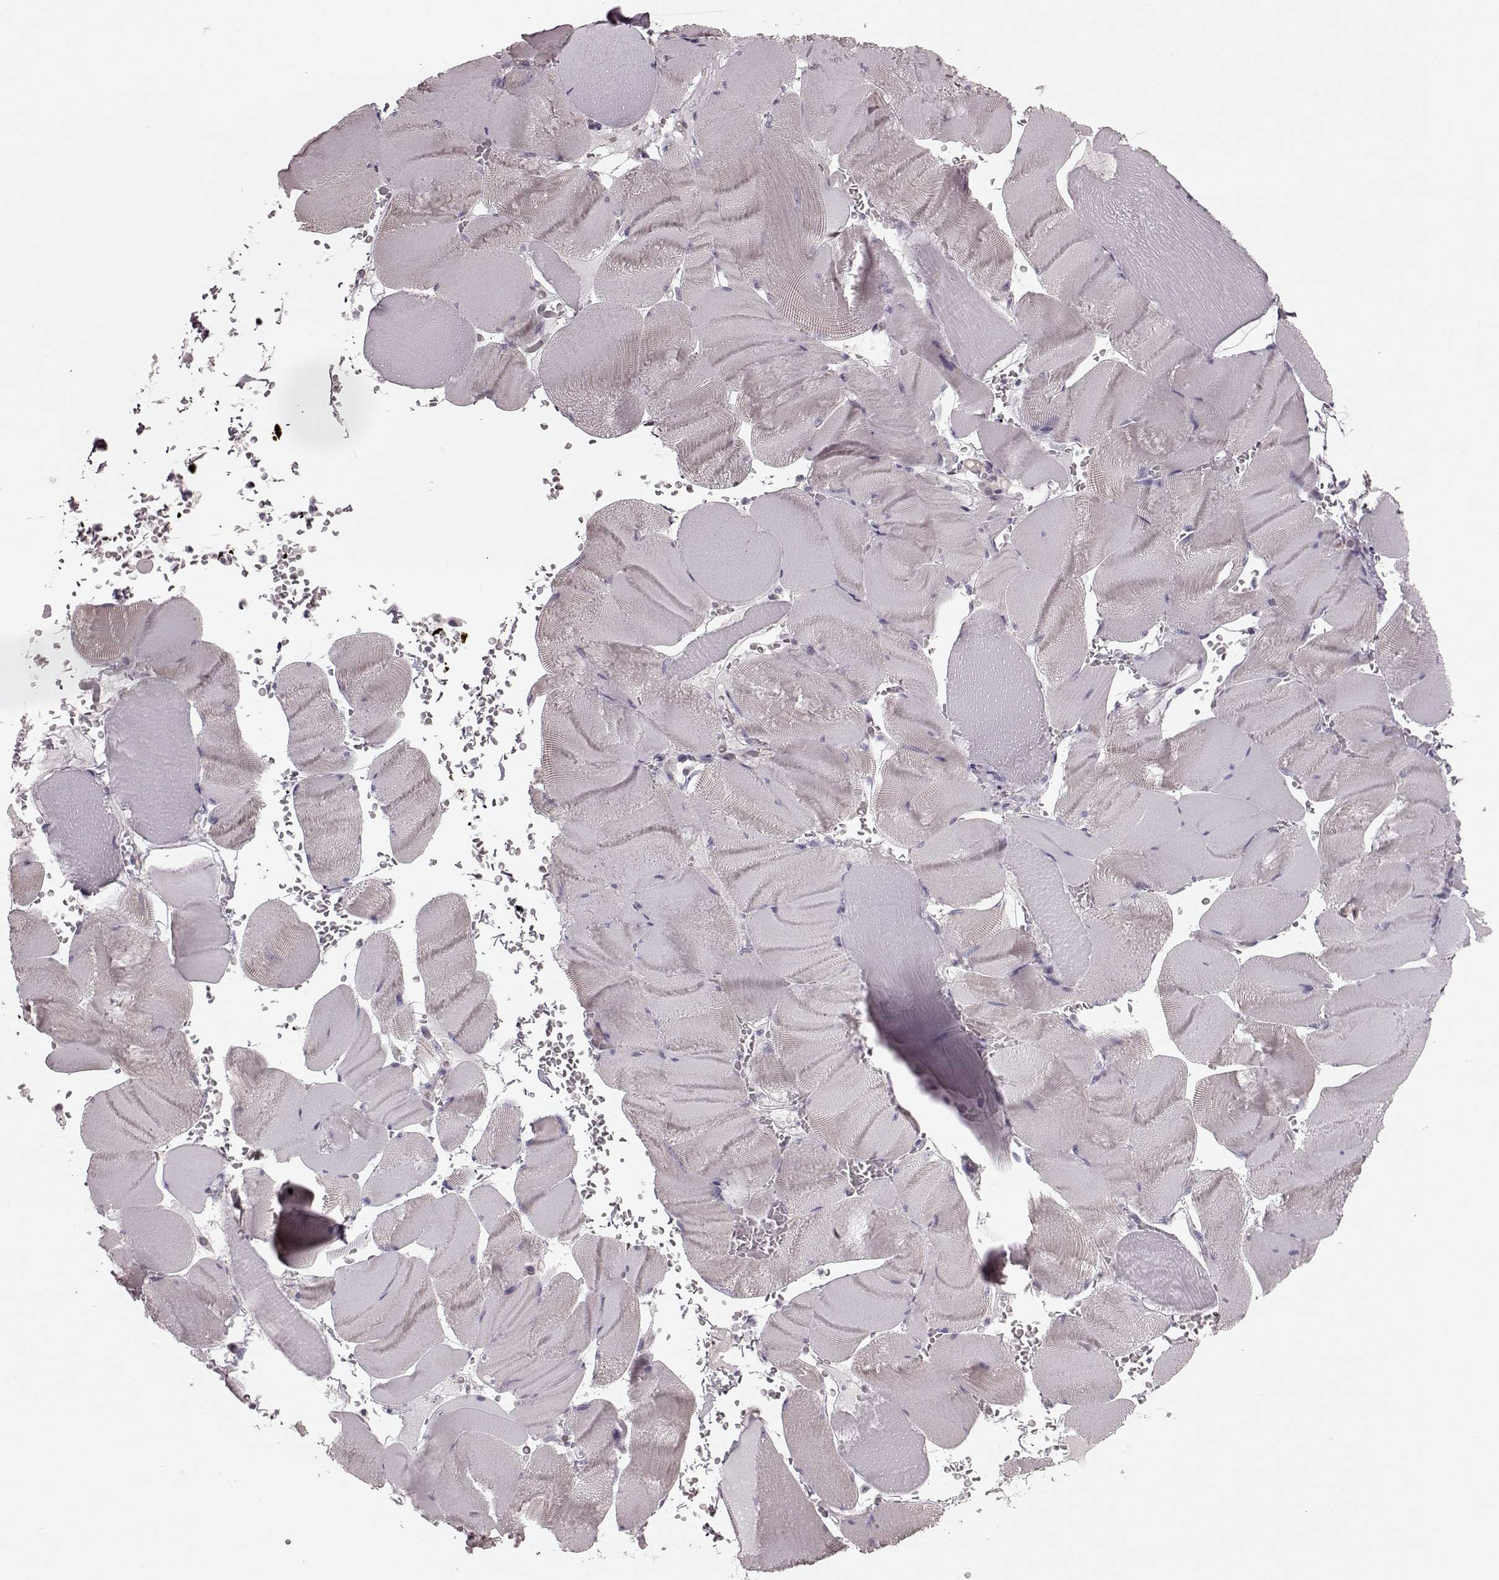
{"staining": {"intensity": "negative", "quantity": "none", "location": "none"}, "tissue": "skeletal muscle", "cell_type": "Myocytes", "image_type": "normal", "snomed": [{"axis": "morphology", "description": "Normal tissue, NOS"}, {"axis": "topography", "description": "Skeletal muscle"}], "caption": "Protein analysis of unremarkable skeletal muscle shows no significant expression in myocytes.", "gene": "PDCD1", "patient": {"sex": "male", "age": 56}}